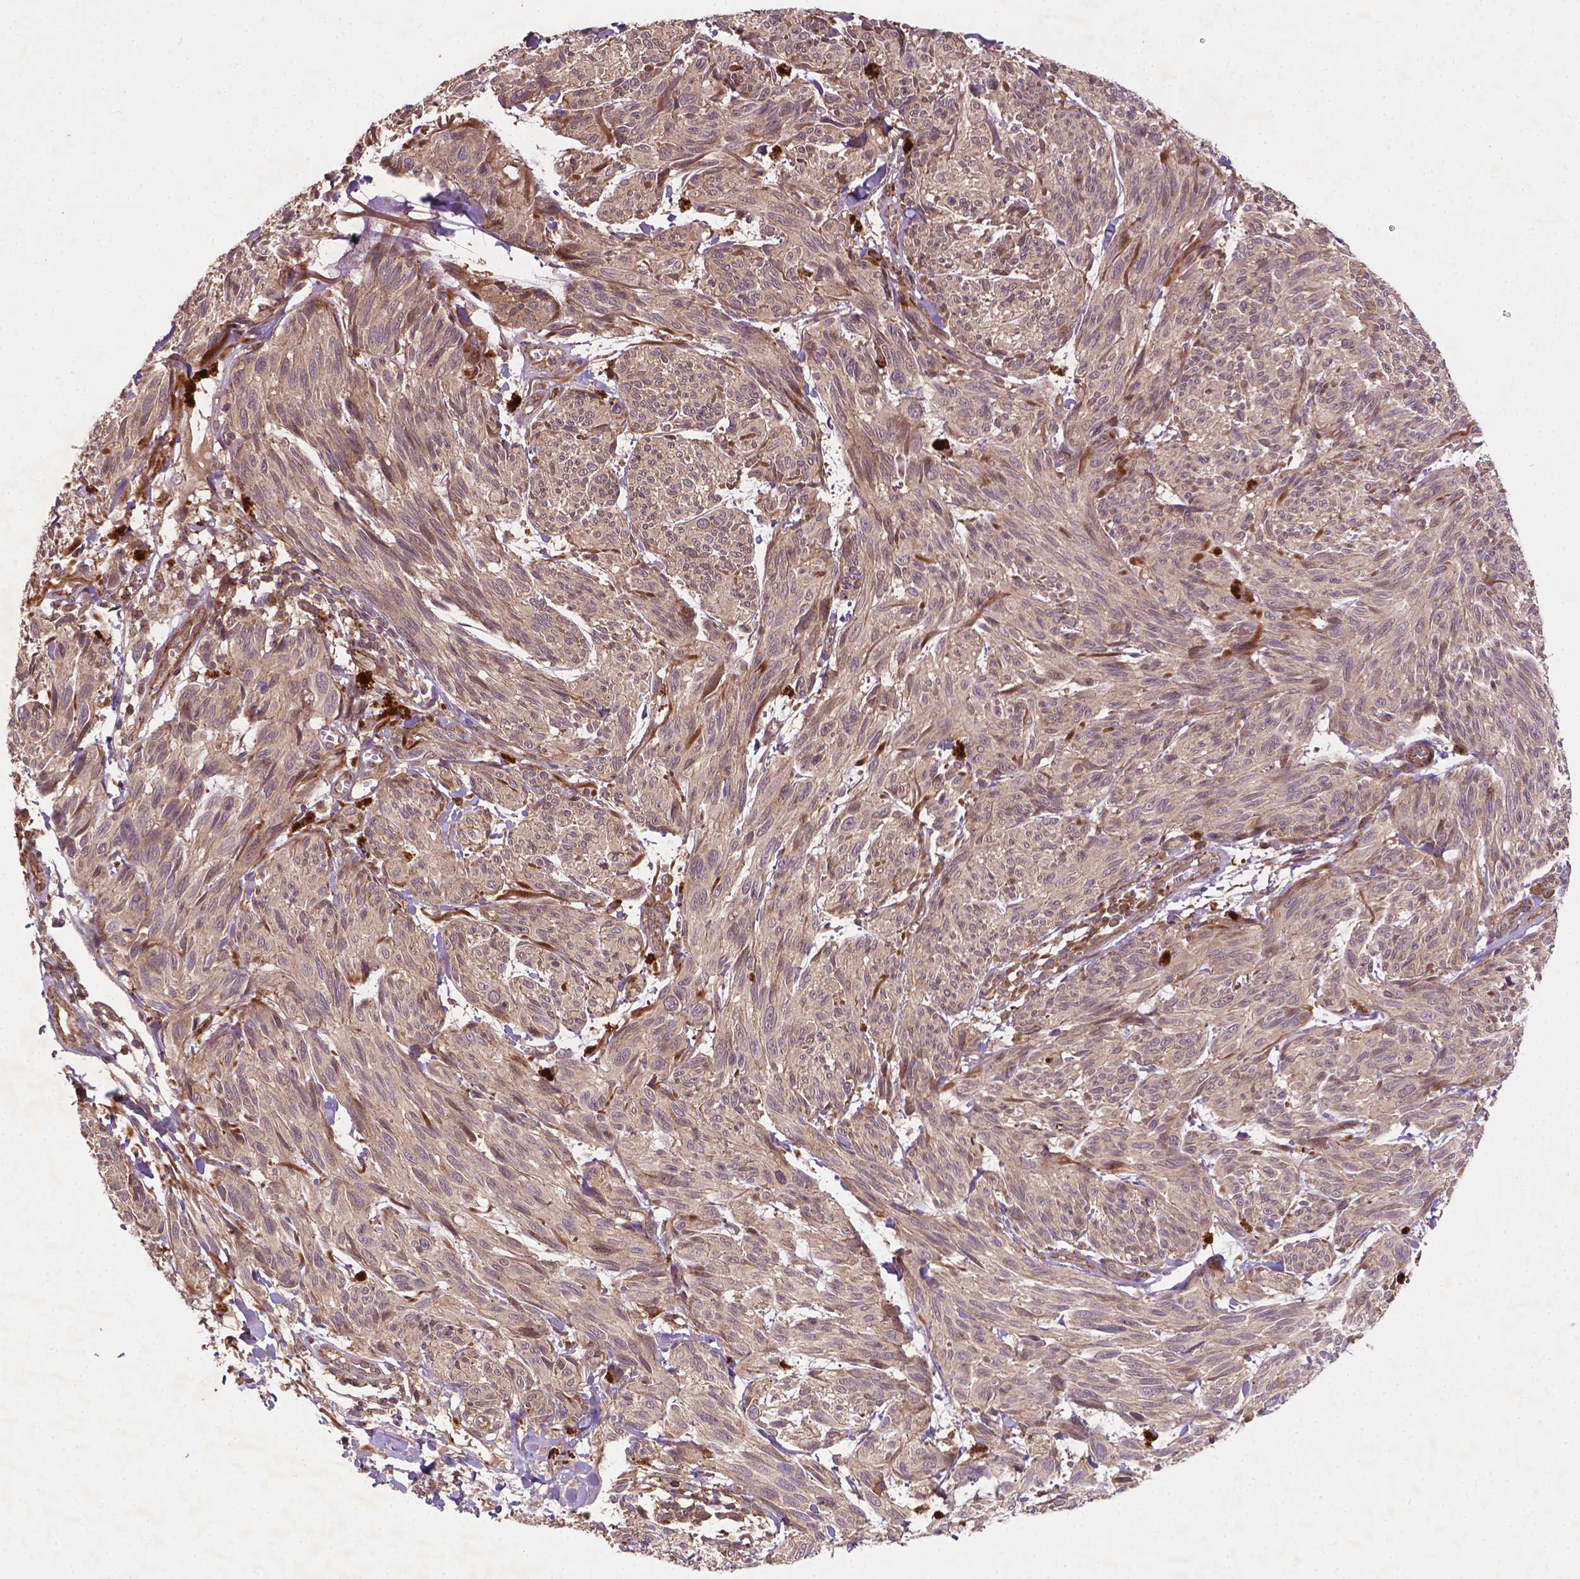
{"staining": {"intensity": "weak", "quantity": ">75%", "location": "cytoplasmic/membranous"}, "tissue": "melanoma", "cell_type": "Tumor cells", "image_type": "cancer", "snomed": [{"axis": "morphology", "description": "Malignant melanoma, NOS"}, {"axis": "topography", "description": "Skin"}], "caption": "Immunohistochemical staining of malignant melanoma demonstrates low levels of weak cytoplasmic/membranous protein expression in about >75% of tumor cells.", "gene": "ZMYND19", "patient": {"sex": "male", "age": 79}}